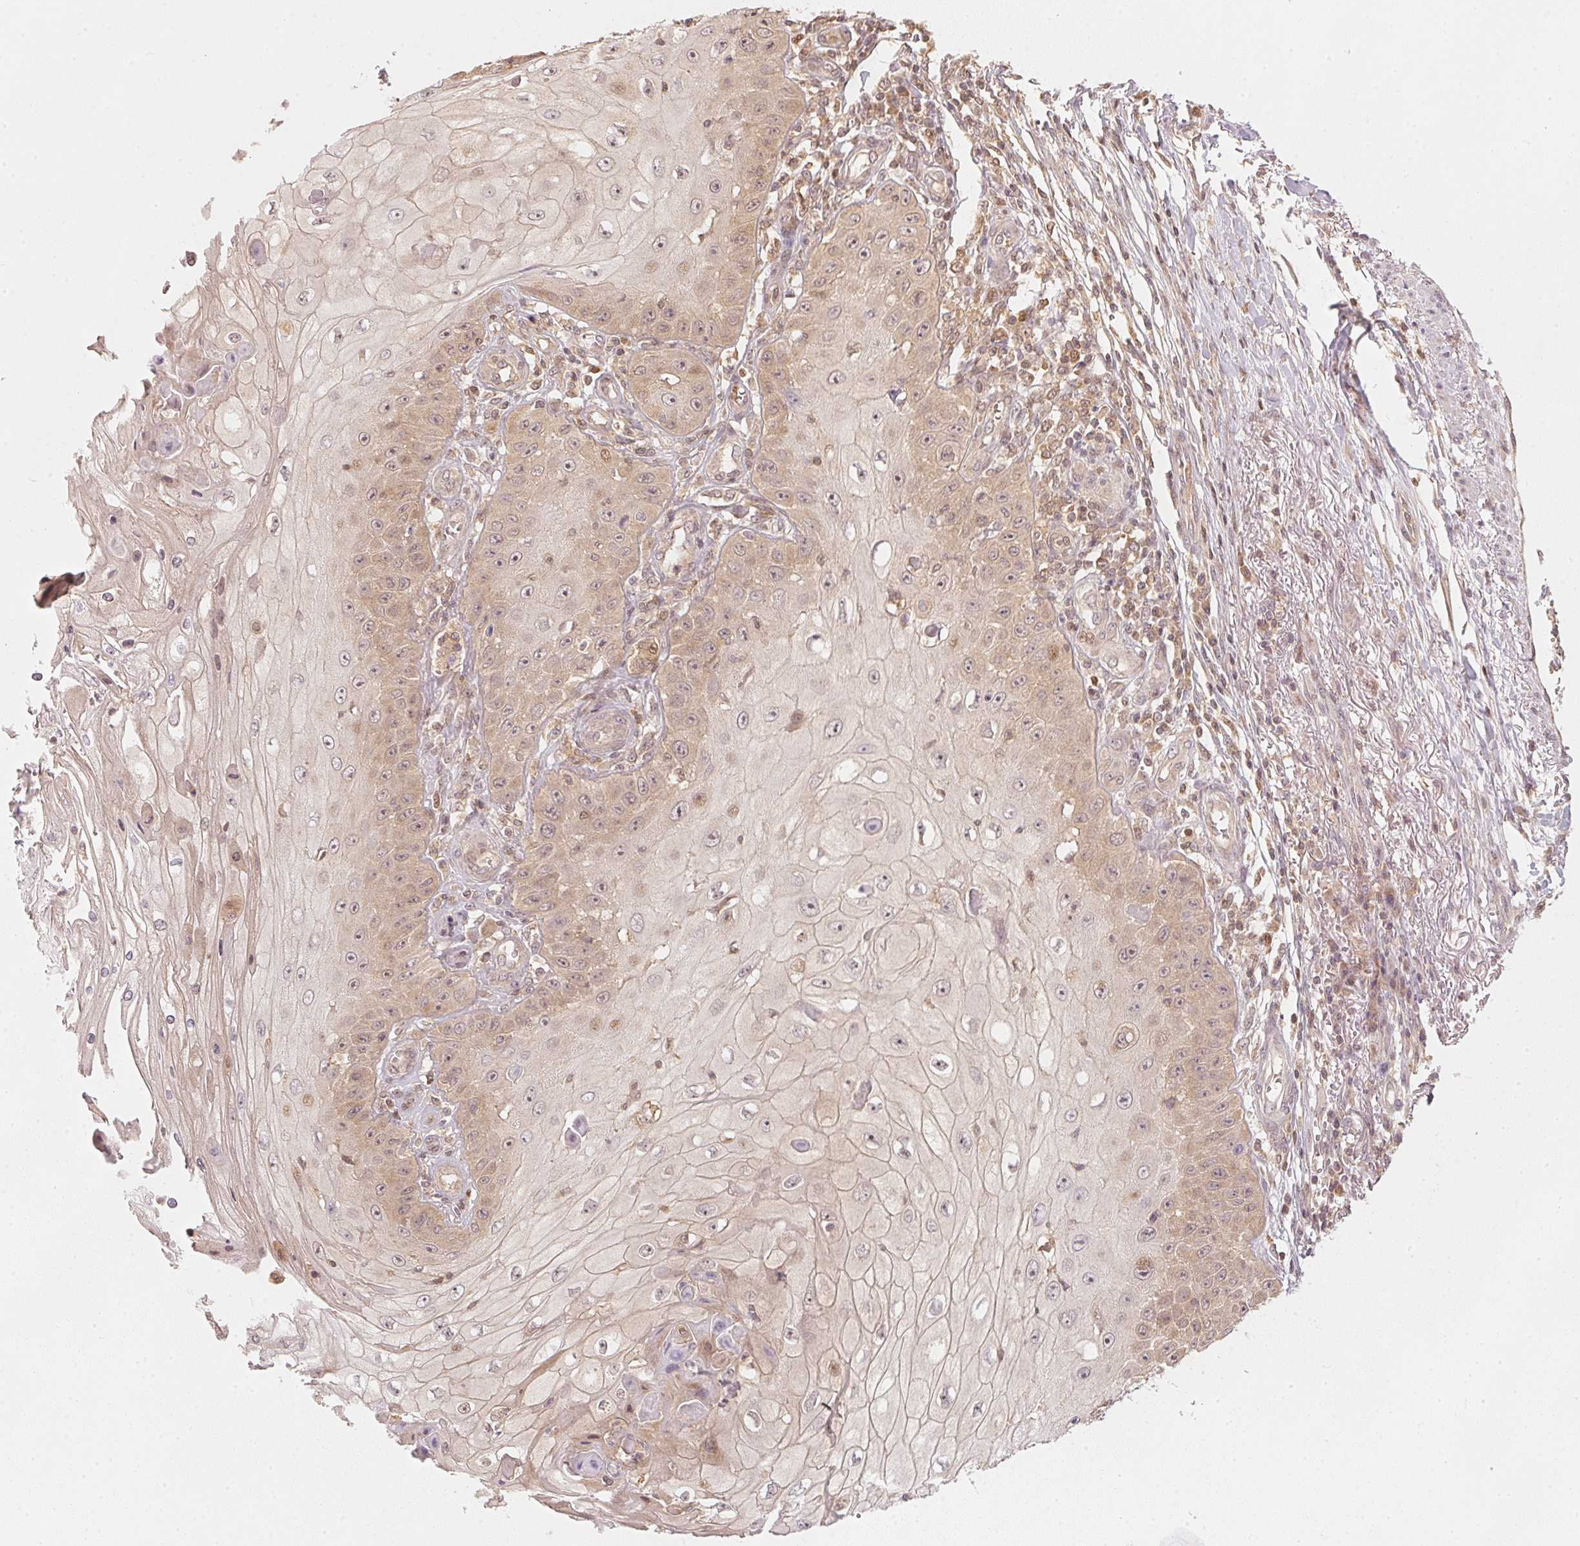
{"staining": {"intensity": "weak", "quantity": ">75%", "location": "cytoplasmic/membranous,nuclear"}, "tissue": "skin cancer", "cell_type": "Tumor cells", "image_type": "cancer", "snomed": [{"axis": "morphology", "description": "Squamous cell carcinoma, NOS"}, {"axis": "topography", "description": "Skin"}], "caption": "High-power microscopy captured an IHC micrograph of skin cancer (squamous cell carcinoma), revealing weak cytoplasmic/membranous and nuclear positivity in approximately >75% of tumor cells. The staining was performed using DAB (3,3'-diaminobenzidine) to visualize the protein expression in brown, while the nuclei were stained in blue with hematoxylin (Magnification: 20x).", "gene": "UBE2L3", "patient": {"sex": "male", "age": 70}}